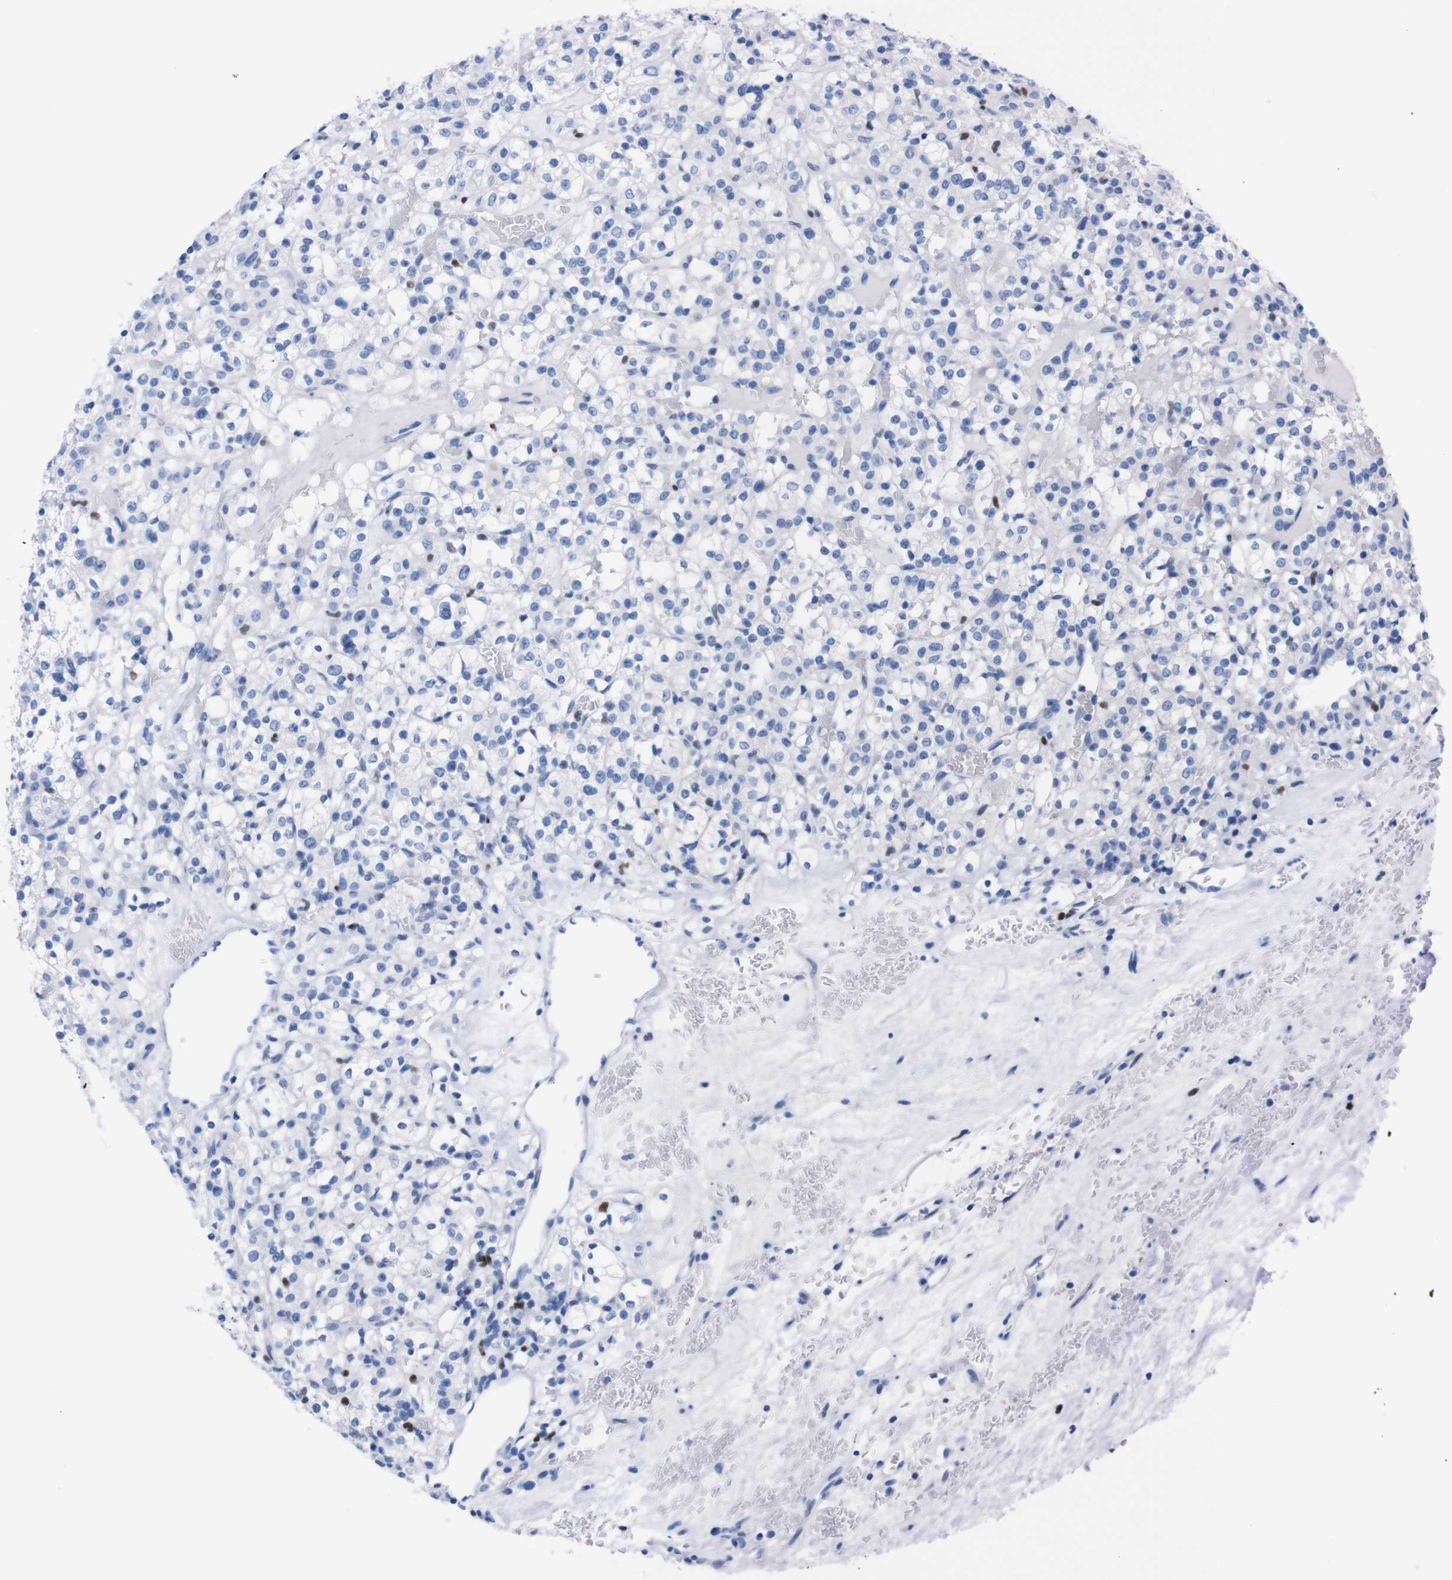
{"staining": {"intensity": "negative", "quantity": "none", "location": "none"}, "tissue": "renal cancer", "cell_type": "Tumor cells", "image_type": "cancer", "snomed": [{"axis": "morphology", "description": "Normal tissue, NOS"}, {"axis": "morphology", "description": "Adenocarcinoma, NOS"}, {"axis": "topography", "description": "Kidney"}], "caption": "Renal cancer was stained to show a protein in brown. There is no significant positivity in tumor cells. (Immunohistochemistry, brightfield microscopy, high magnification).", "gene": "P2RY12", "patient": {"sex": "female", "age": 72}}